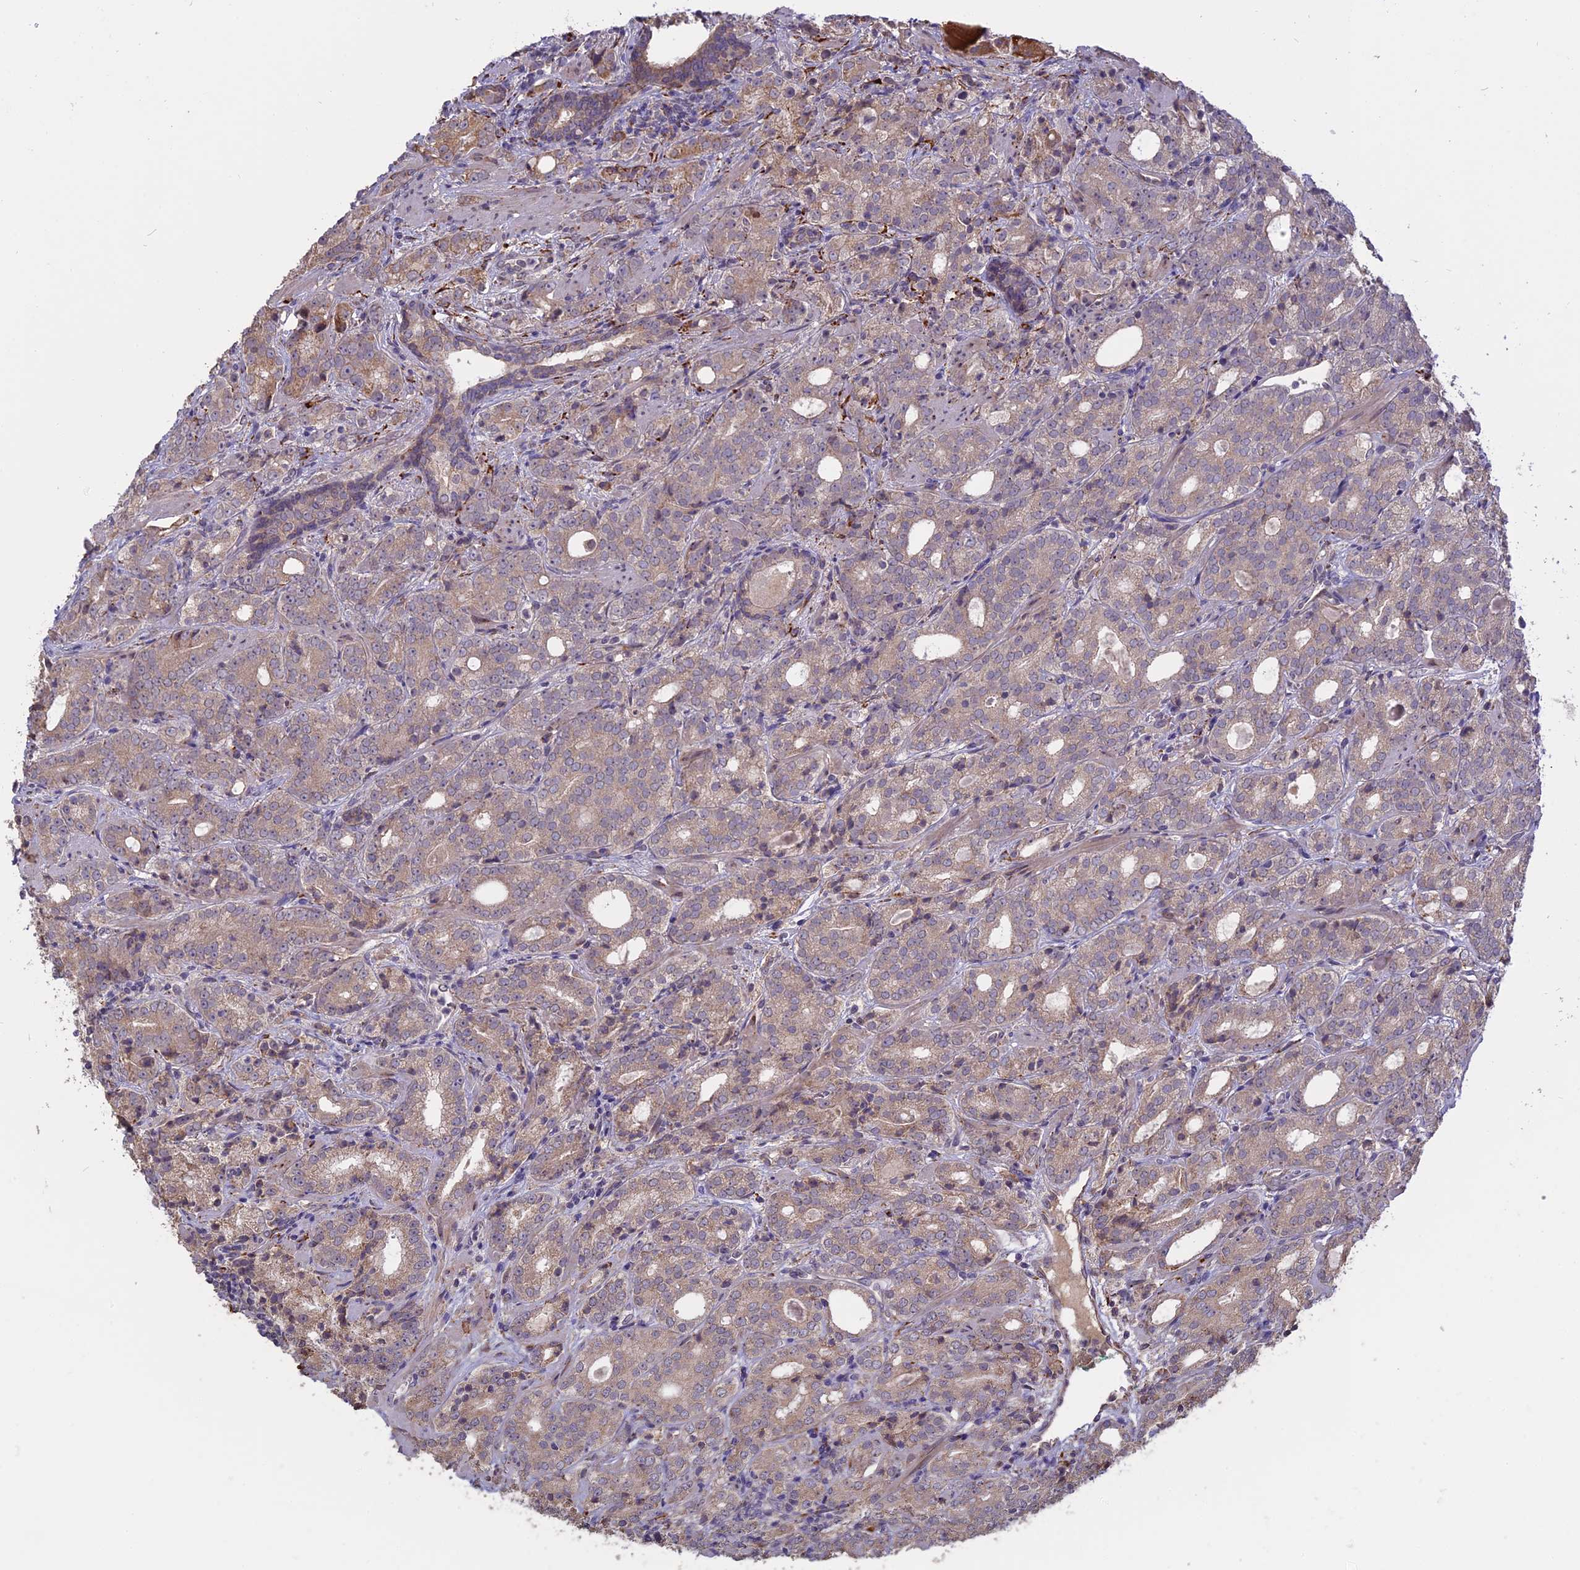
{"staining": {"intensity": "weak", "quantity": "25%-75%", "location": "cytoplasmic/membranous"}, "tissue": "prostate cancer", "cell_type": "Tumor cells", "image_type": "cancer", "snomed": [{"axis": "morphology", "description": "Adenocarcinoma, High grade"}, {"axis": "topography", "description": "Prostate"}], "caption": "IHC histopathology image of adenocarcinoma (high-grade) (prostate) stained for a protein (brown), which demonstrates low levels of weak cytoplasmic/membranous expression in about 25%-75% of tumor cells.", "gene": "PPIC", "patient": {"sex": "male", "age": 64}}